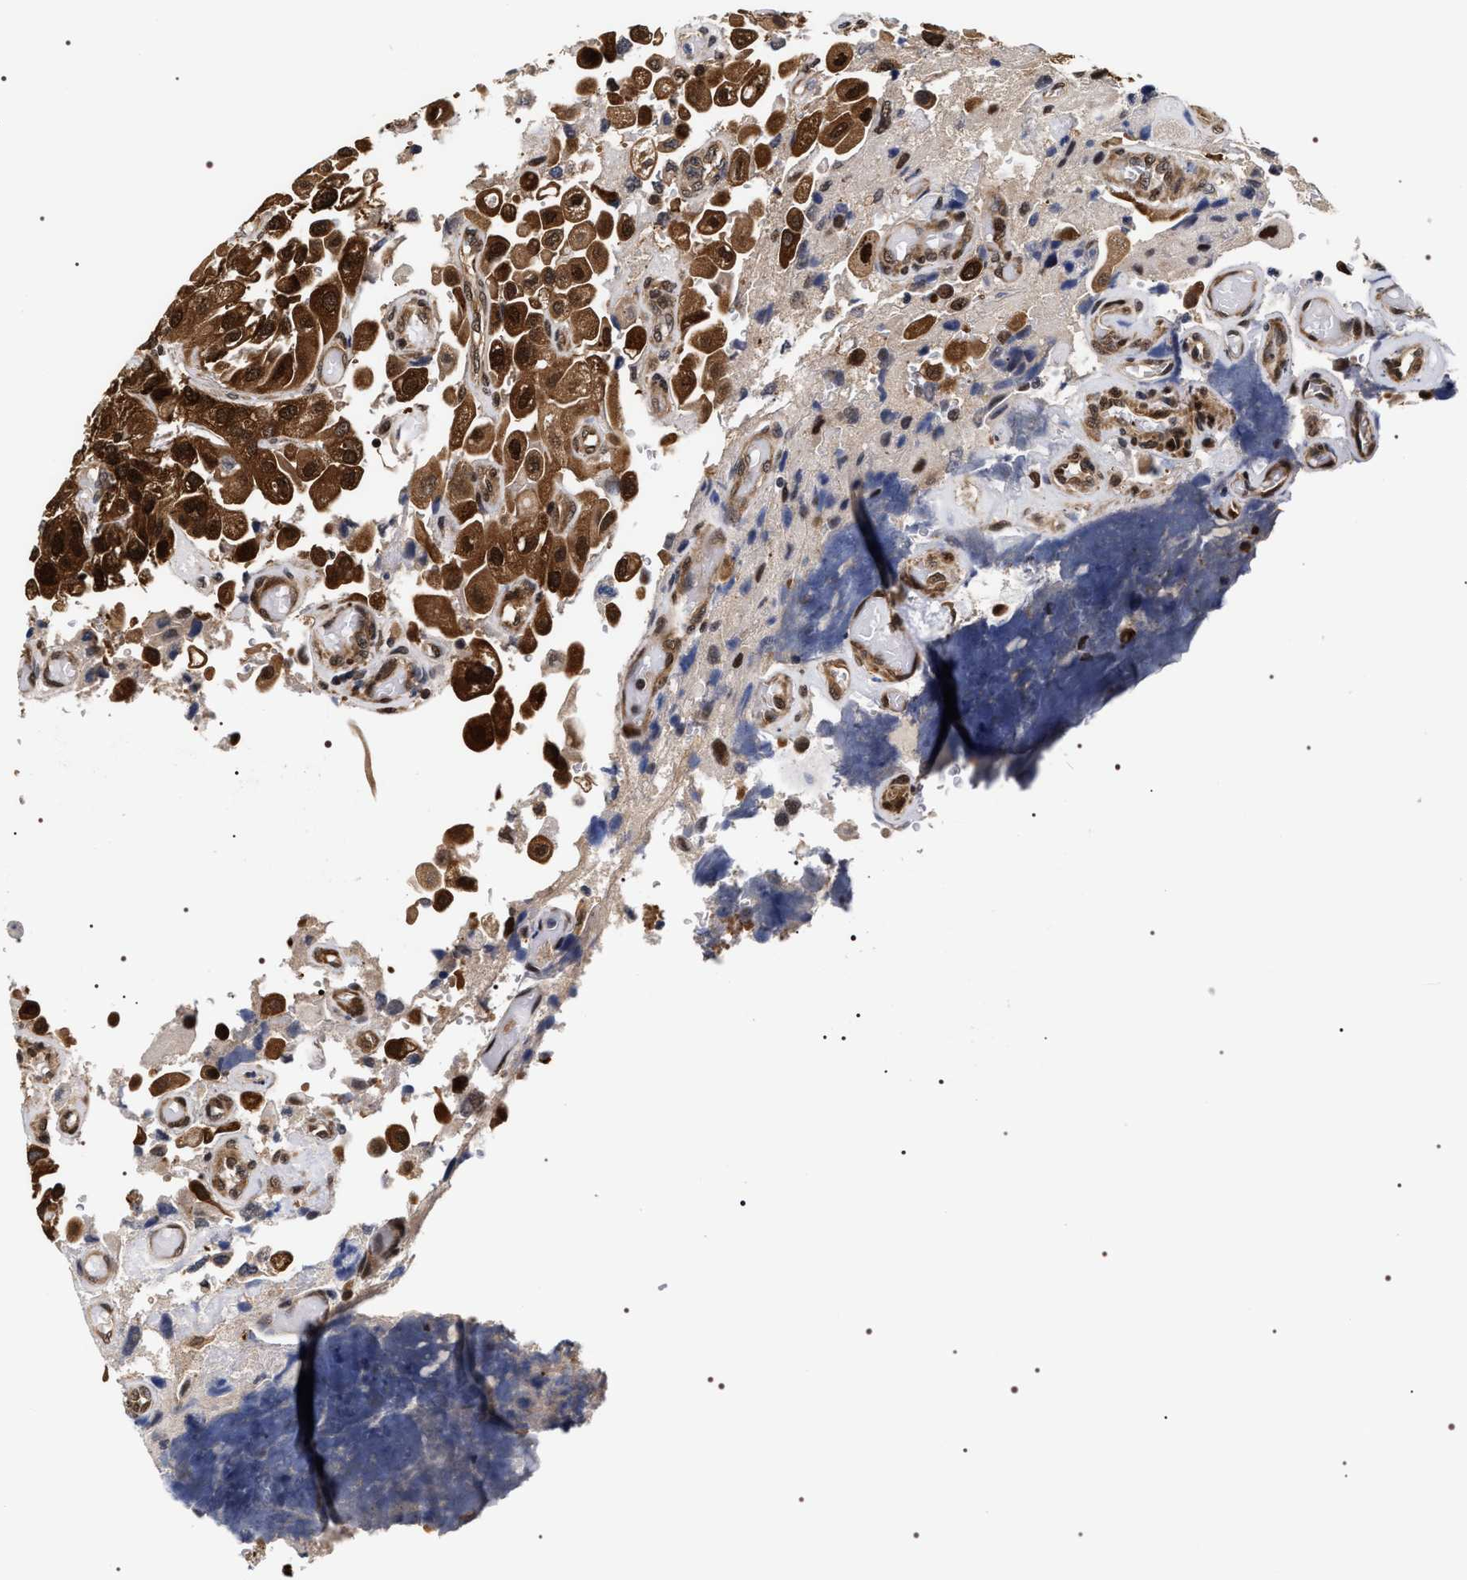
{"staining": {"intensity": "strong", "quantity": ">75%", "location": "cytoplasmic/membranous,nuclear"}, "tissue": "urothelial cancer", "cell_type": "Tumor cells", "image_type": "cancer", "snomed": [{"axis": "morphology", "description": "Urothelial carcinoma, High grade"}, {"axis": "topography", "description": "Urinary bladder"}], "caption": "The photomicrograph shows a brown stain indicating the presence of a protein in the cytoplasmic/membranous and nuclear of tumor cells in urothelial carcinoma (high-grade).", "gene": "BAG6", "patient": {"sex": "female", "age": 64}}